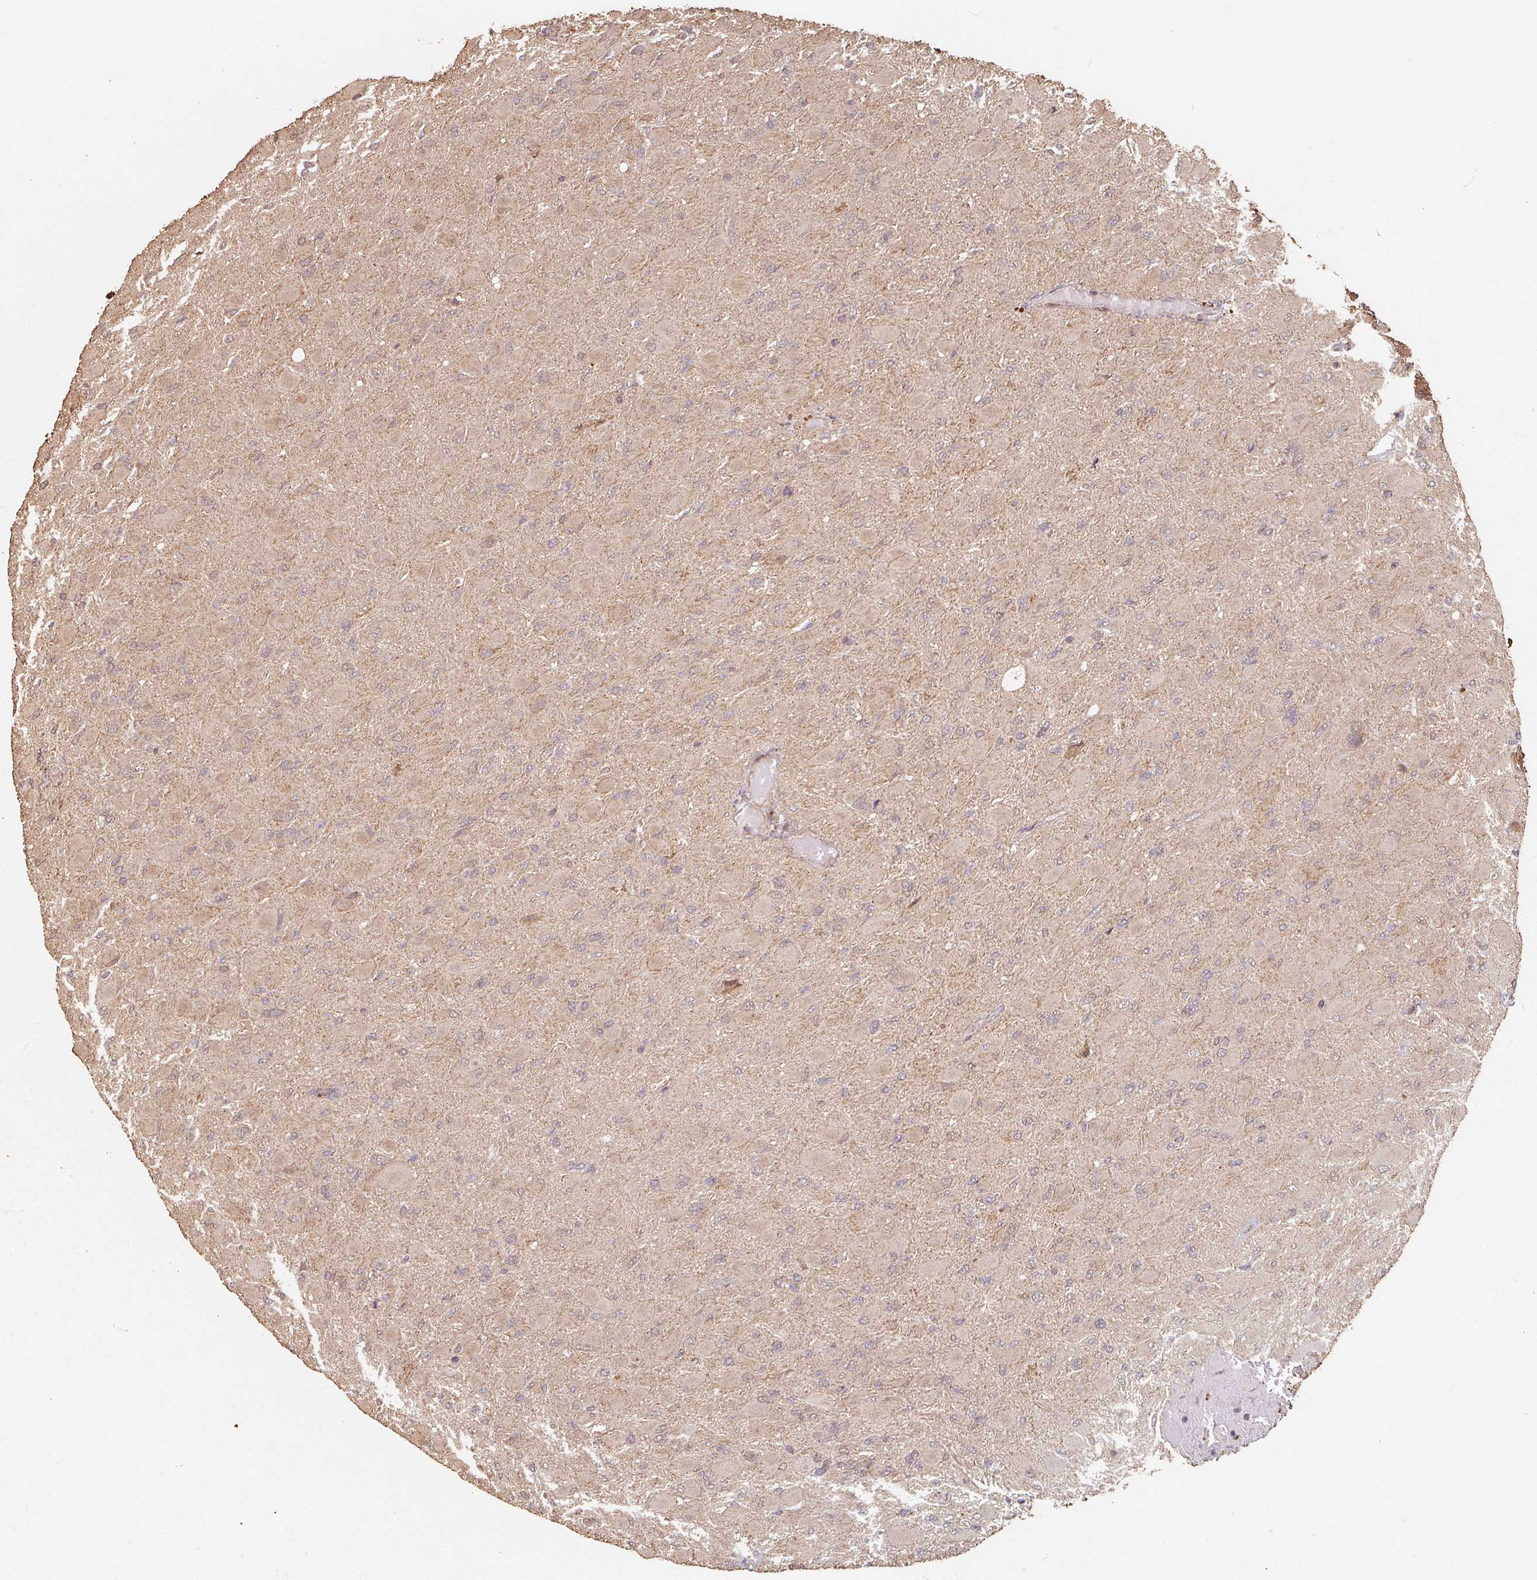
{"staining": {"intensity": "negative", "quantity": "none", "location": "none"}, "tissue": "glioma", "cell_type": "Tumor cells", "image_type": "cancer", "snomed": [{"axis": "morphology", "description": "Glioma, malignant, High grade"}, {"axis": "topography", "description": "Cerebral cortex"}], "caption": "Glioma stained for a protein using immunohistochemistry (IHC) exhibits no staining tumor cells.", "gene": "EID1", "patient": {"sex": "female", "age": 36}}